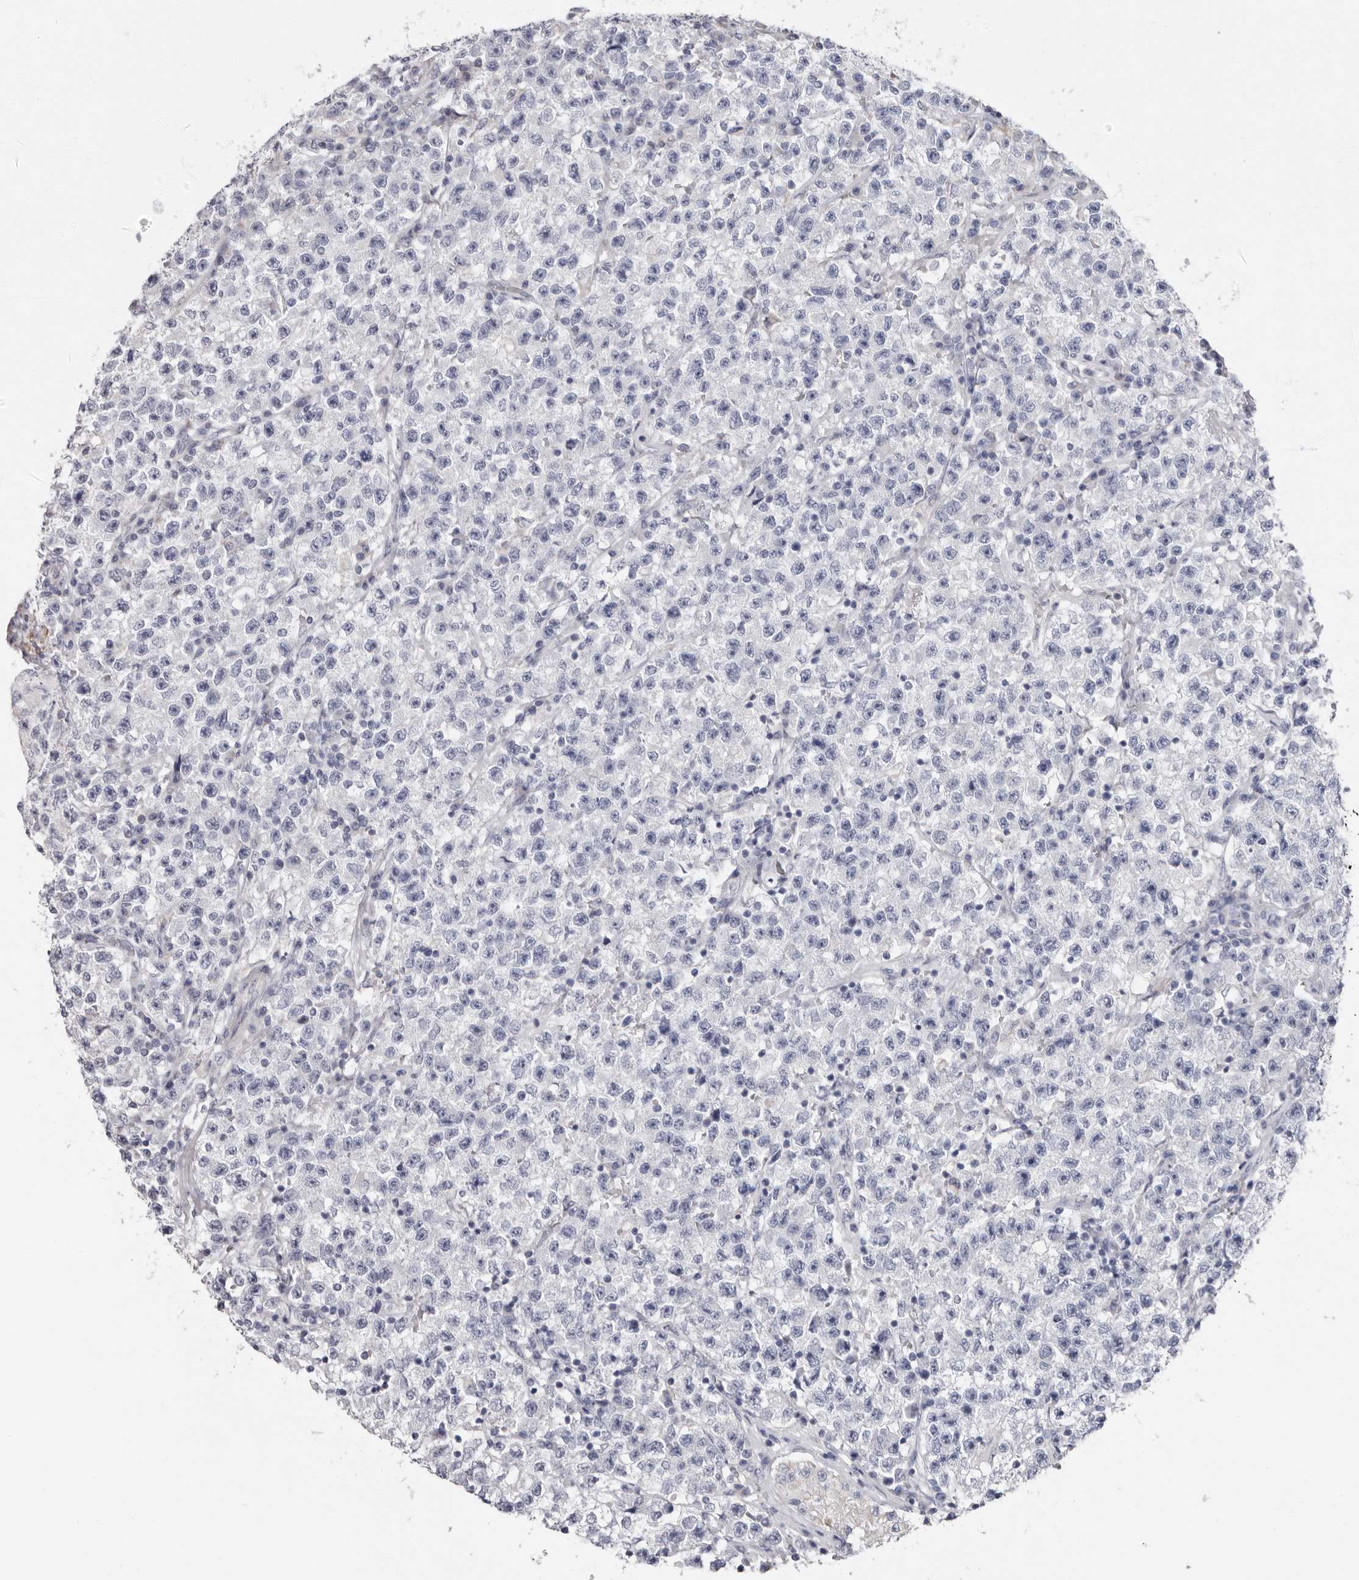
{"staining": {"intensity": "weak", "quantity": "<25%", "location": "cytoplasmic/membranous"}, "tissue": "testis cancer", "cell_type": "Tumor cells", "image_type": "cancer", "snomed": [{"axis": "morphology", "description": "Seminoma, NOS"}, {"axis": "topography", "description": "Testis"}], "caption": "The immunohistochemistry (IHC) photomicrograph has no significant positivity in tumor cells of testis seminoma tissue. Brightfield microscopy of immunohistochemistry (IHC) stained with DAB (3,3'-diaminobenzidine) (brown) and hematoxylin (blue), captured at high magnification.", "gene": "RSPO2", "patient": {"sex": "male", "age": 22}}